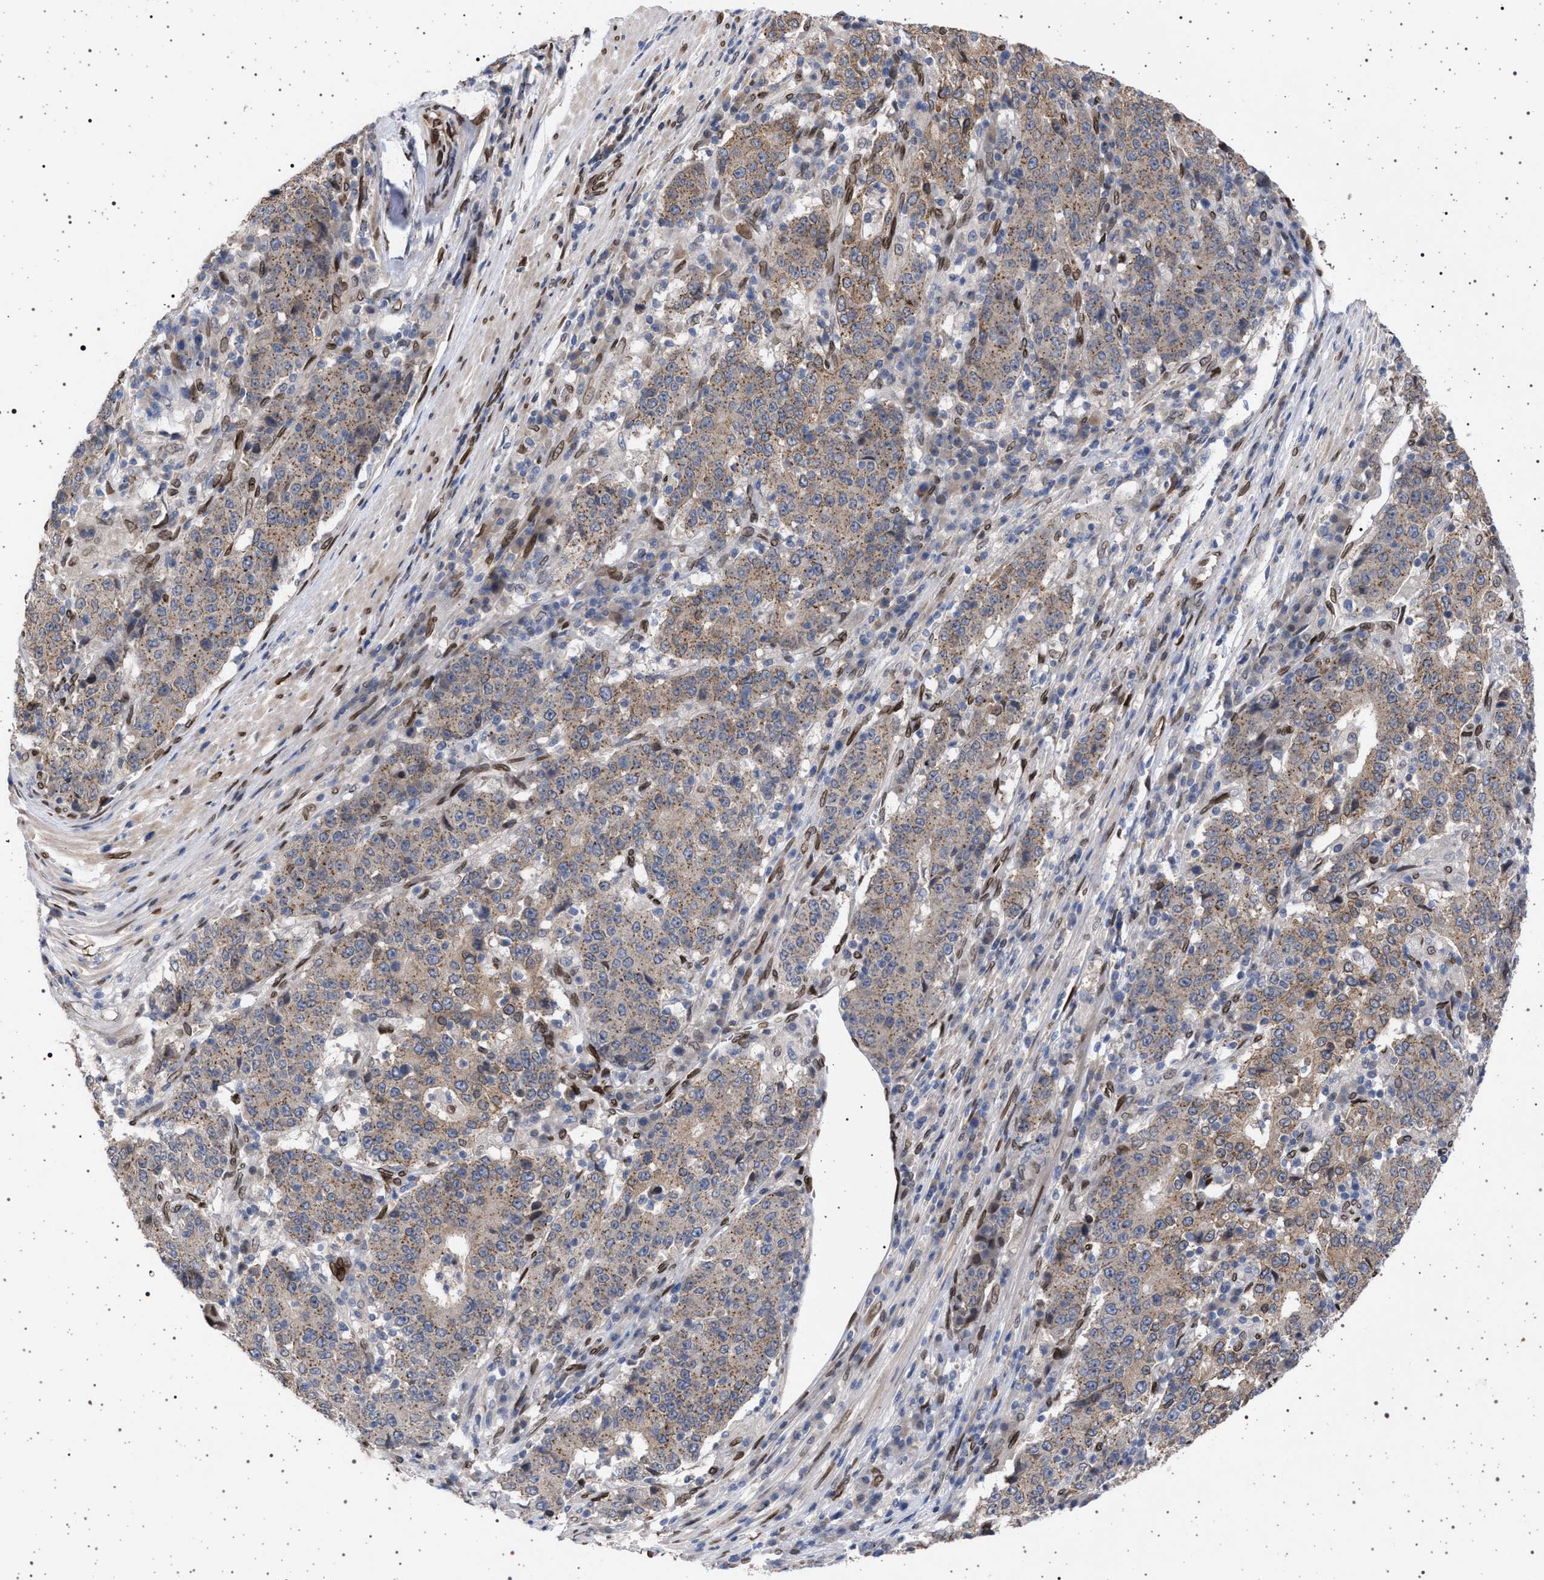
{"staining": {"intensity": "weak", "quantity": ">75%", "location": "cytoplasmic/membranous"}, "tissue": "stomach cancer", "cell_type": "Tumor cells", "image_type": "cancer", "snomed": [{"axis": "morphology", "description": "Adenocarcinoma, NOS"}, {"axis": "topography", "description": "Stomach"}], "caption": "Immunohistochemistry (IHC) image of stomach cancer (adenocarcinoma) stained for a protein (brown), which shows low levels of weak cytoplasmic/membranous staining in approximately >75% of tumor cells.", "gene": "ING2", "patient": {"sex": "male", "age": 59}}